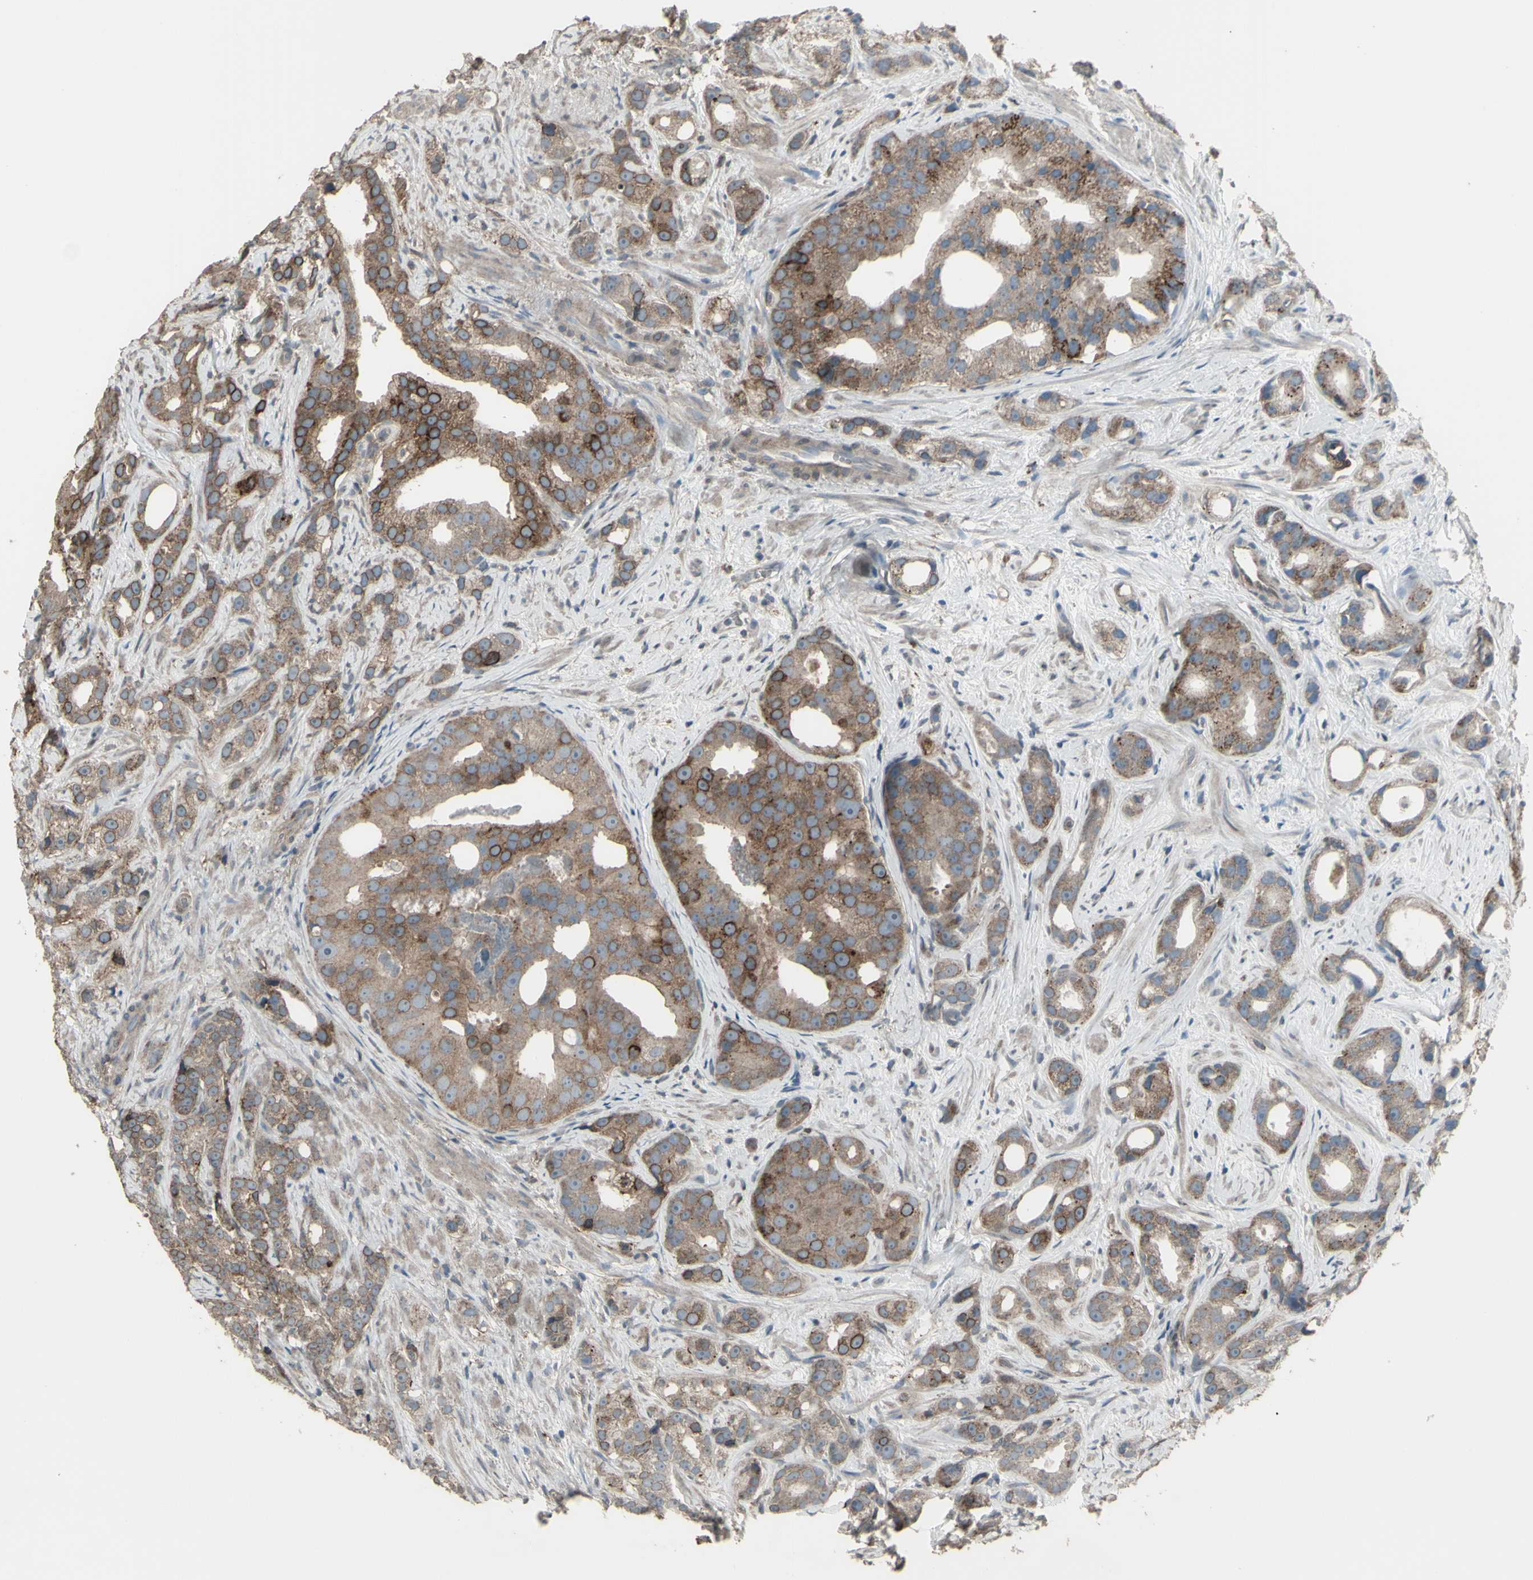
{"staining": {"intensity": "moderate", "quantity": ">75%", "location": "cytoplasmic/membranous"}, "tissue": "prostate cancer", "cell_type": "Tumor cells", "image_type": "cancer", "snomed": [{"axis": "morphology", "description": "Adenocarcinoma, Low grade"}, {"axis": "topography", "description": "Prostate"}], "caption": "Moderate cytoplasmic/membranous protein expression is identified in approximately >75% of tumor cells in prostate cancer.", "gene": "SMO", "patient": {"sex": "male", "age": 89}}